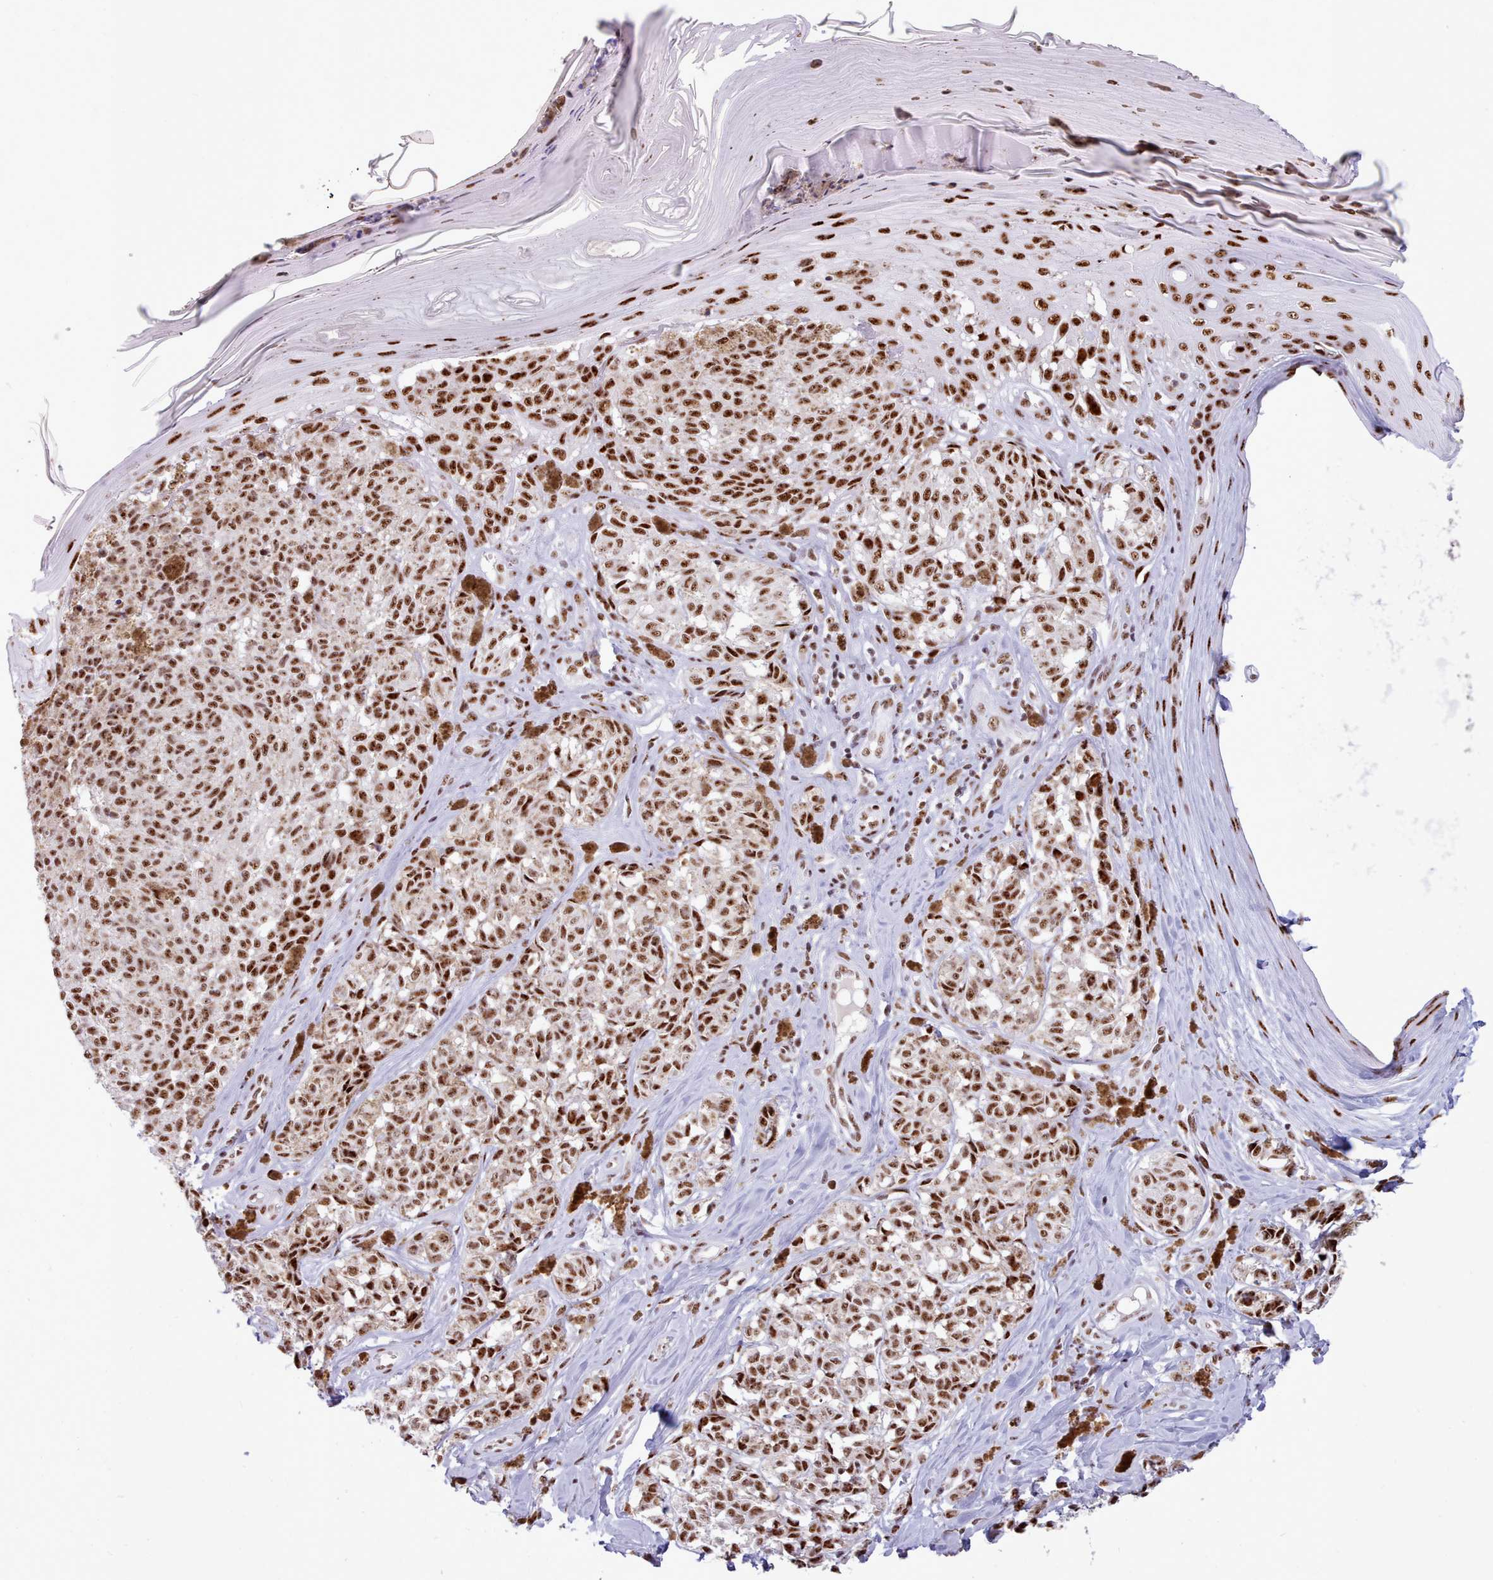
{"staining": {"intensity": "strong", "quantity": ">75%", "location": "nuclear"}, "tissue": "melanoma", "cell_type": "Tumor cells", "image_type": "cancer", "snomed": [{"axis": "morphology", "description": "Malignant melanoma, NOS"}, {"axis": "topography", "description": "Skin"}], "caption": "This photomicrograph displays malignant melanoma stained with immunohistochemistry to label a protein in brown. The nuclear of tumor cells show strong positivity for the protein. Nuclei are counter-stained blue.", "gene": "TMEM35B", "patient": {"sex": "female", "age": 65}}